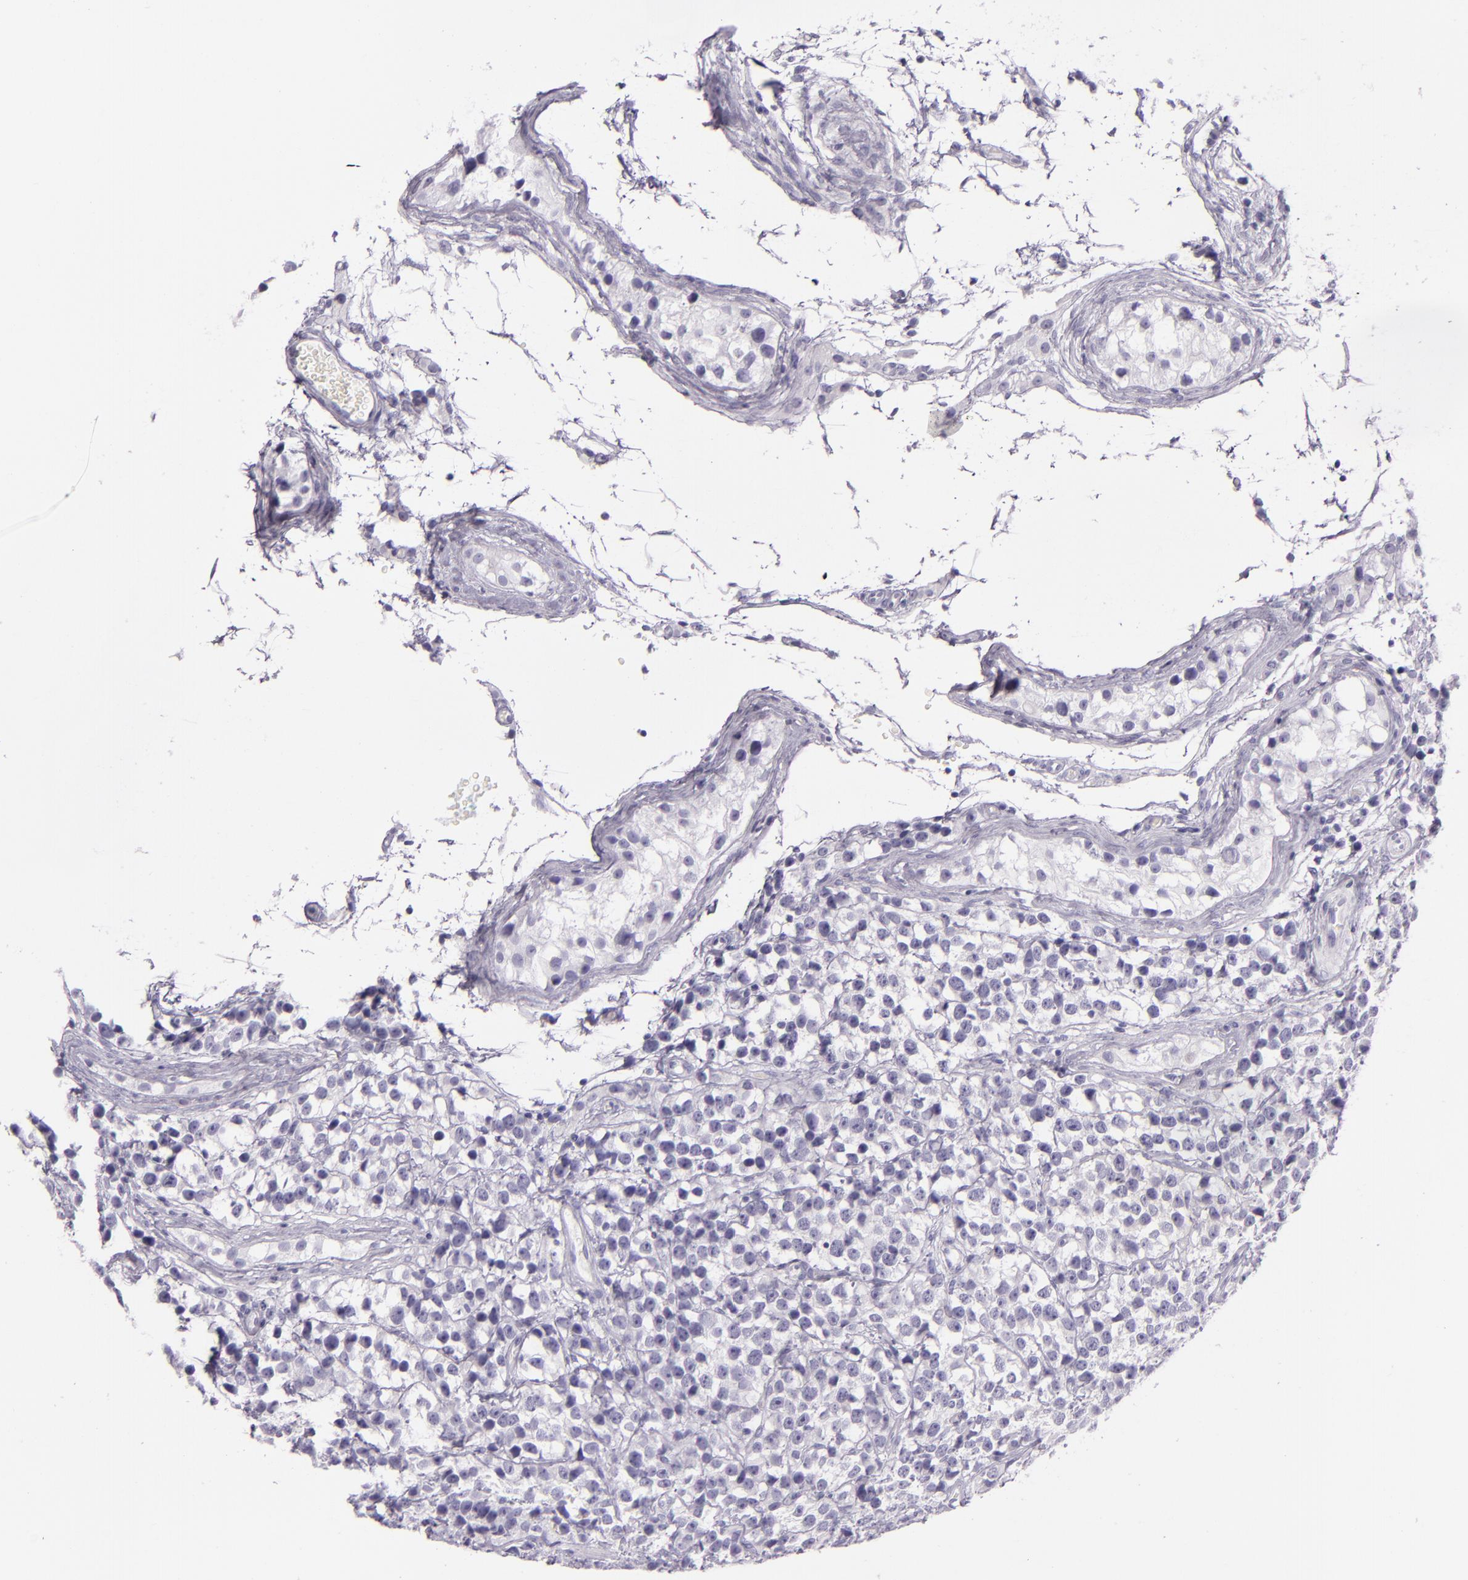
{"staining": {"intensity": "negative", "quantity": "none", "location": "none"}, "tissue": "testis cancer", "cell_type": "Tumor cells", "image_type": "cancer", "snomed": [{"axis": "morphology", "description": "Seminoma, NOS"}, {"axis": "topography", "description": "Testis"}], "caption": "Immunohistochemical staining of human seminoma (testis) exhibits no significant staining in tumor cells. (Stains: DAB immunohistochemistry with hematoxylin counter stain, Microscopy: brightfield microscopy at high magnification).", "gene": "CEACAM1", "patient": {"sex": "male", "age": 25}}